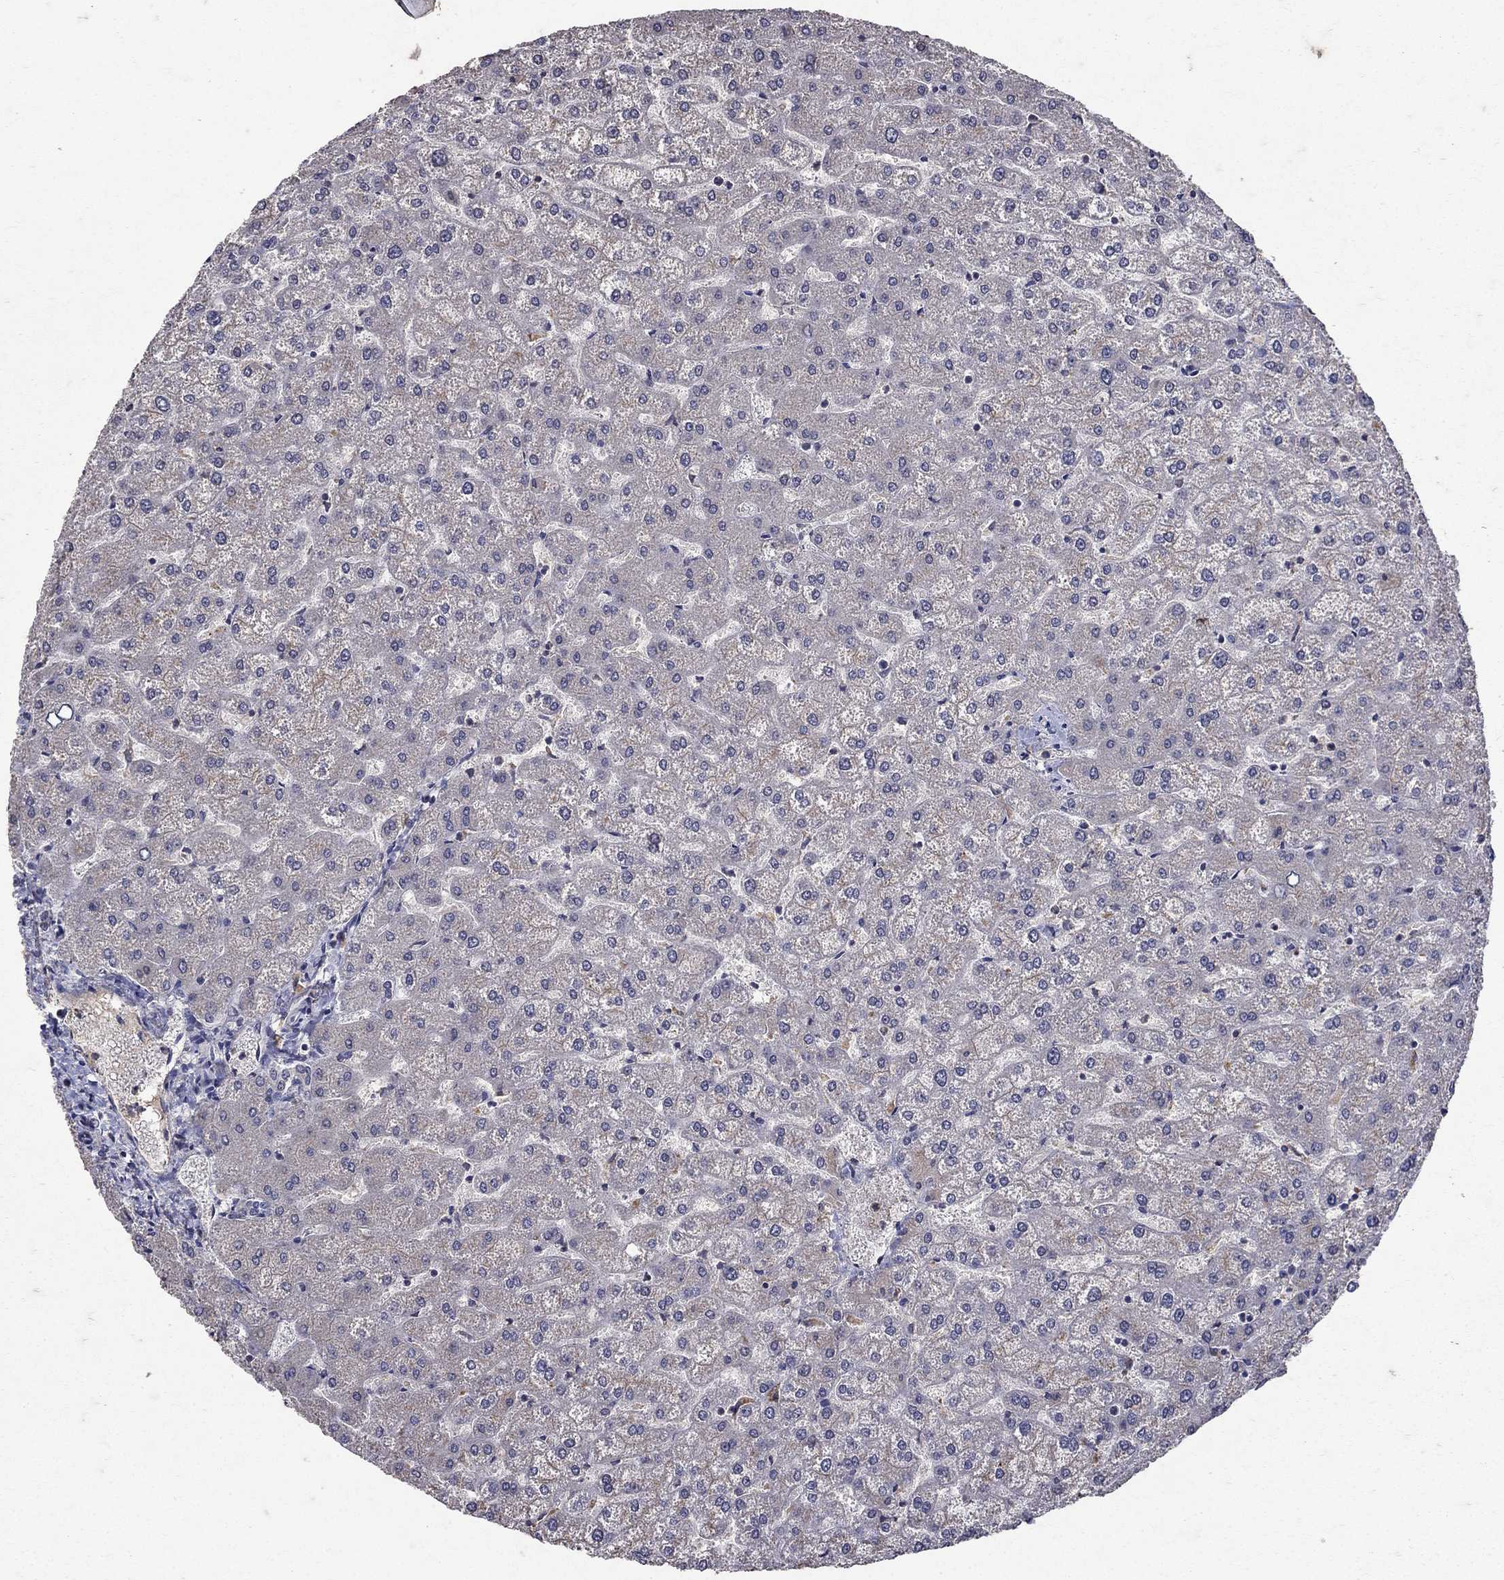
{"staining": {"intensity": "negative", "quantity": "none", "location": "none"}, "tissue": "liver", "cell_type": "Cholangiocytes", "image_type": "normal", "snomed": [{"axis": "morphology", "description": "Normal tissue, NOS"}, {"axis": "topography", "description": "Liver"}], "caption": "Cholangiocytes are negative for protein expression in normal human liver. (Immunohistochemistry, brightfield microscopy, high magnification).", "gene": "NPC2", "patient": {"sex": "female", "age": 32}}